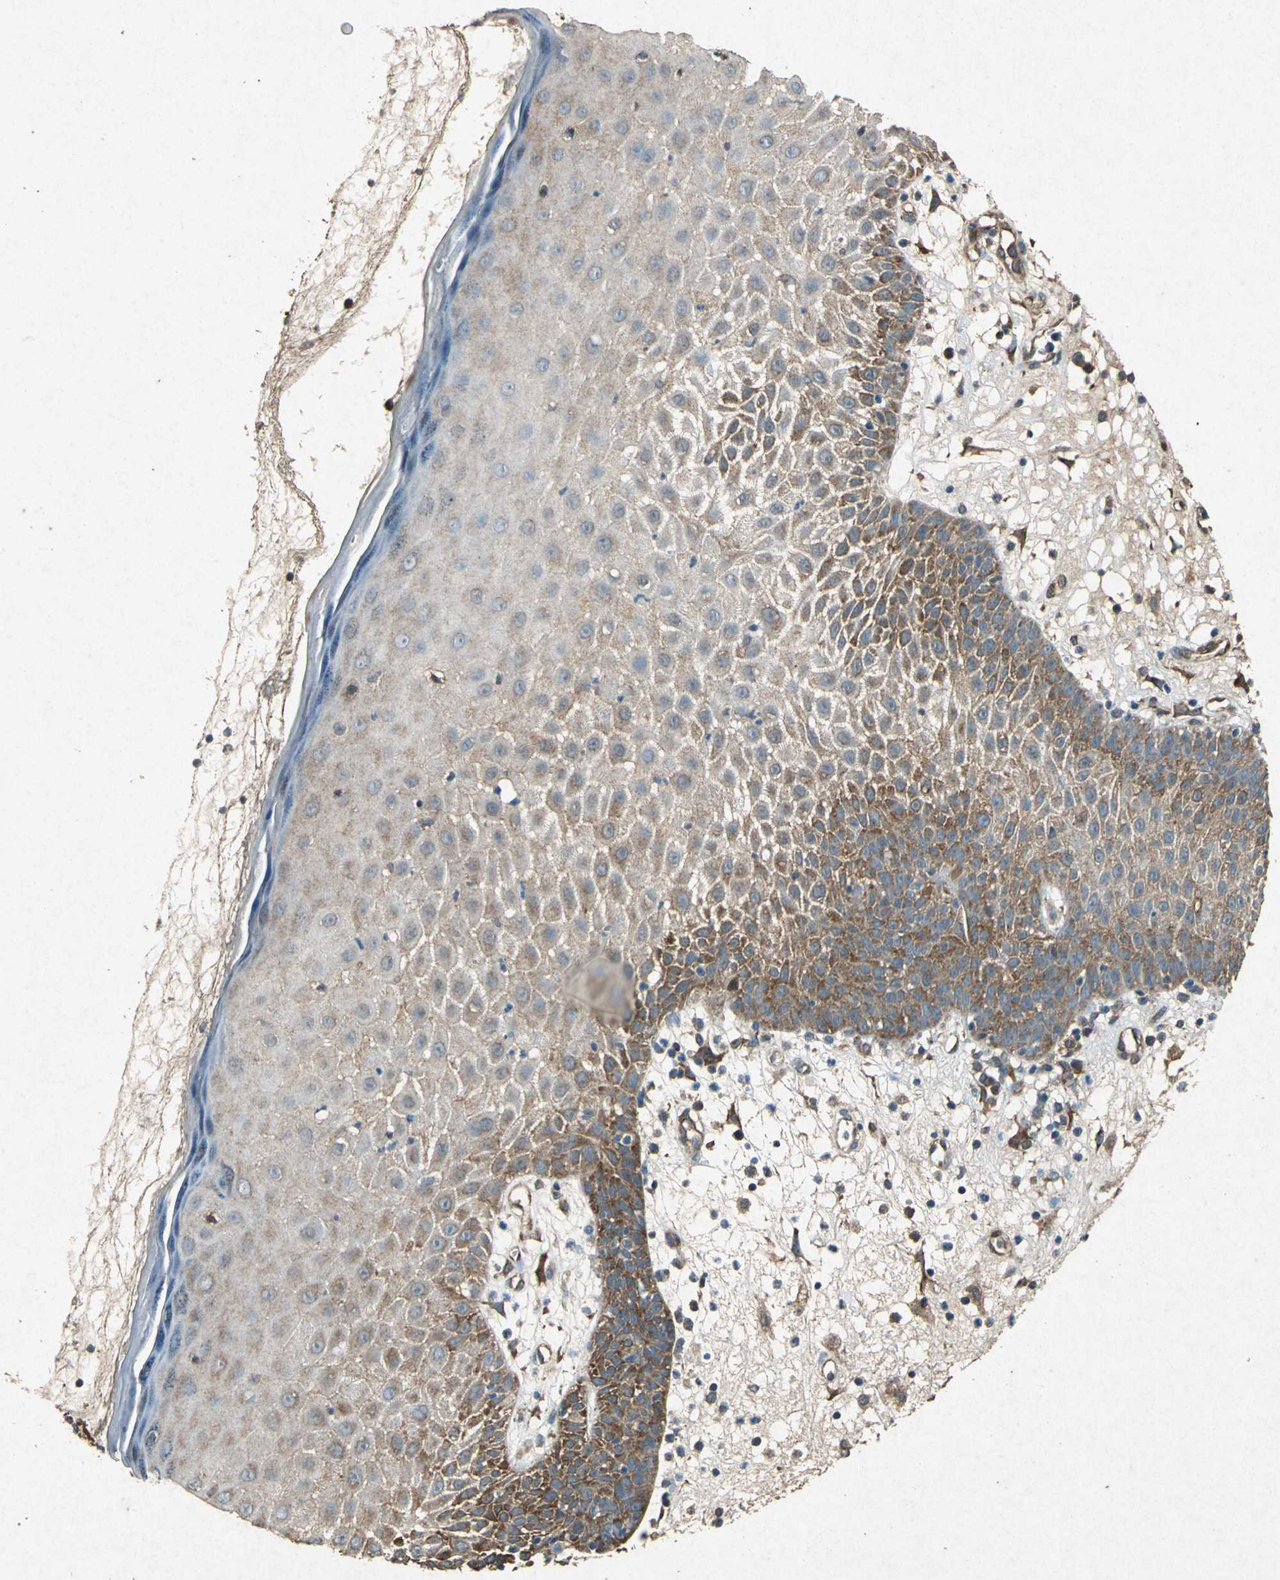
{"staining": {"intensity": "moderate", "quantity": ">75%", "location": "cytoplasmic/membranous"}, "tissue": "skin cancer", "cell_type": "Tumor cells", "image_type": "cancer", "snomed": [{"axis": "morphology", "description": "Squamous cell carcinoma, NOS"}, {"axis": "topography", "description": "Skin"}], "caption": "Protein staining reveals moderate cytoplasmic/membranous staining in approximately >75% of tumor cells in skin cancer.", "gene": "HSP90AB1", "patient": {"sex": "female", "age": 78}}